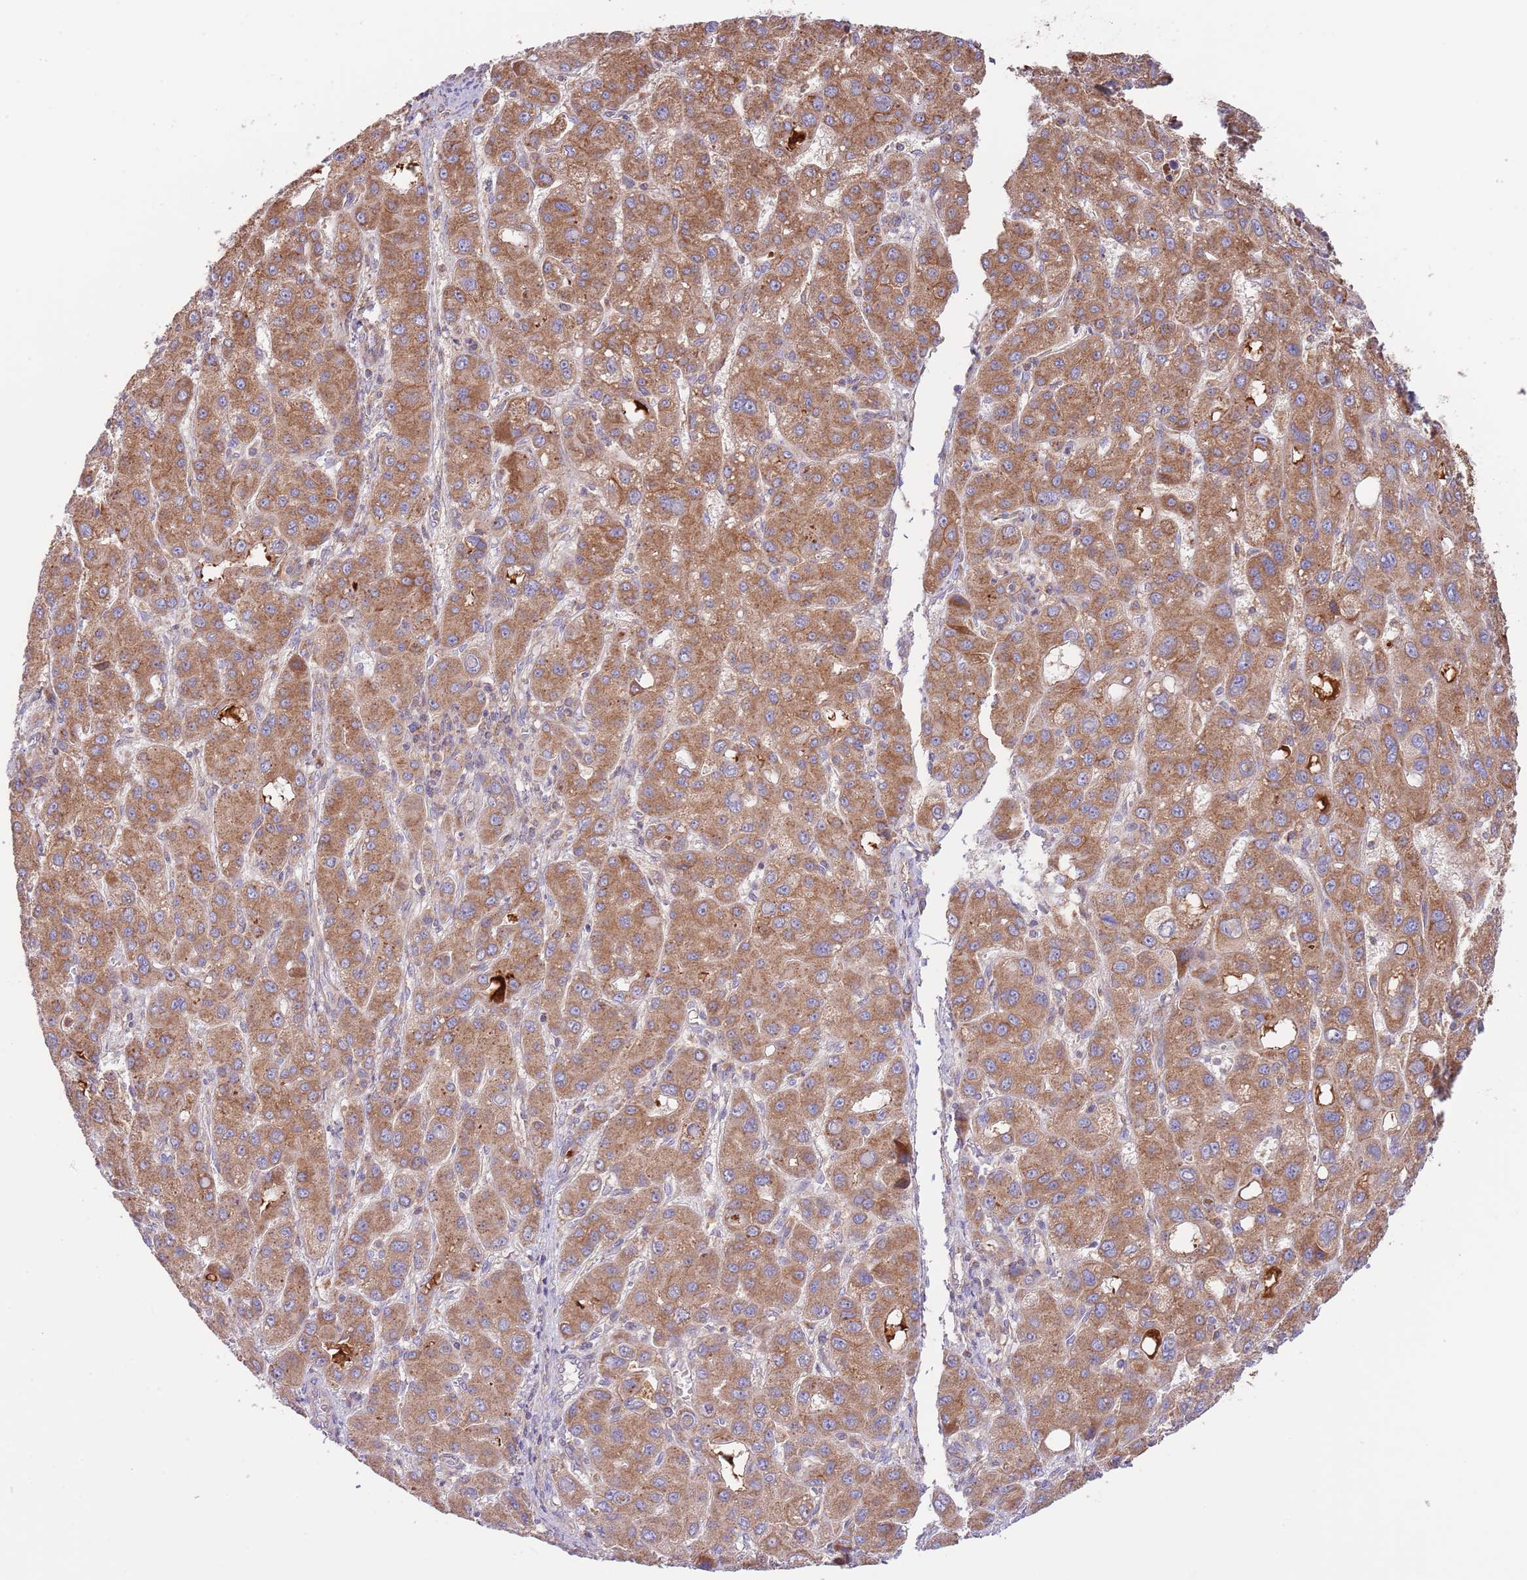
{"staining": {"intensity": "moderate", "quantity": ">75%", "location": "cytoplasmic/membranous"}, "tissue": "liver cancer", "cell_type": "Tumor cells", "image_type": "cancer", "snomed": [{"axis": "morphology", "description": "Carcinoma, Hepatocellular, NOS"}, {"axis": "topography", "description": "Liver"}], "caption": "Immunohistochemistry (IHC) staining of hepatocellular carcinoma (liver), which displays medium levels of moderate cytoplasmic/membranous positivity in about >75% of tumor cells indicating moderate cytoplasmic/membranous protein expression. The staining was performed using DAB (brown) for protein detection and nuclei were counterstained in hematoxylin (blue).", "gene": "DNAJA3", "patient": {"sex": "male", "age": 55}}